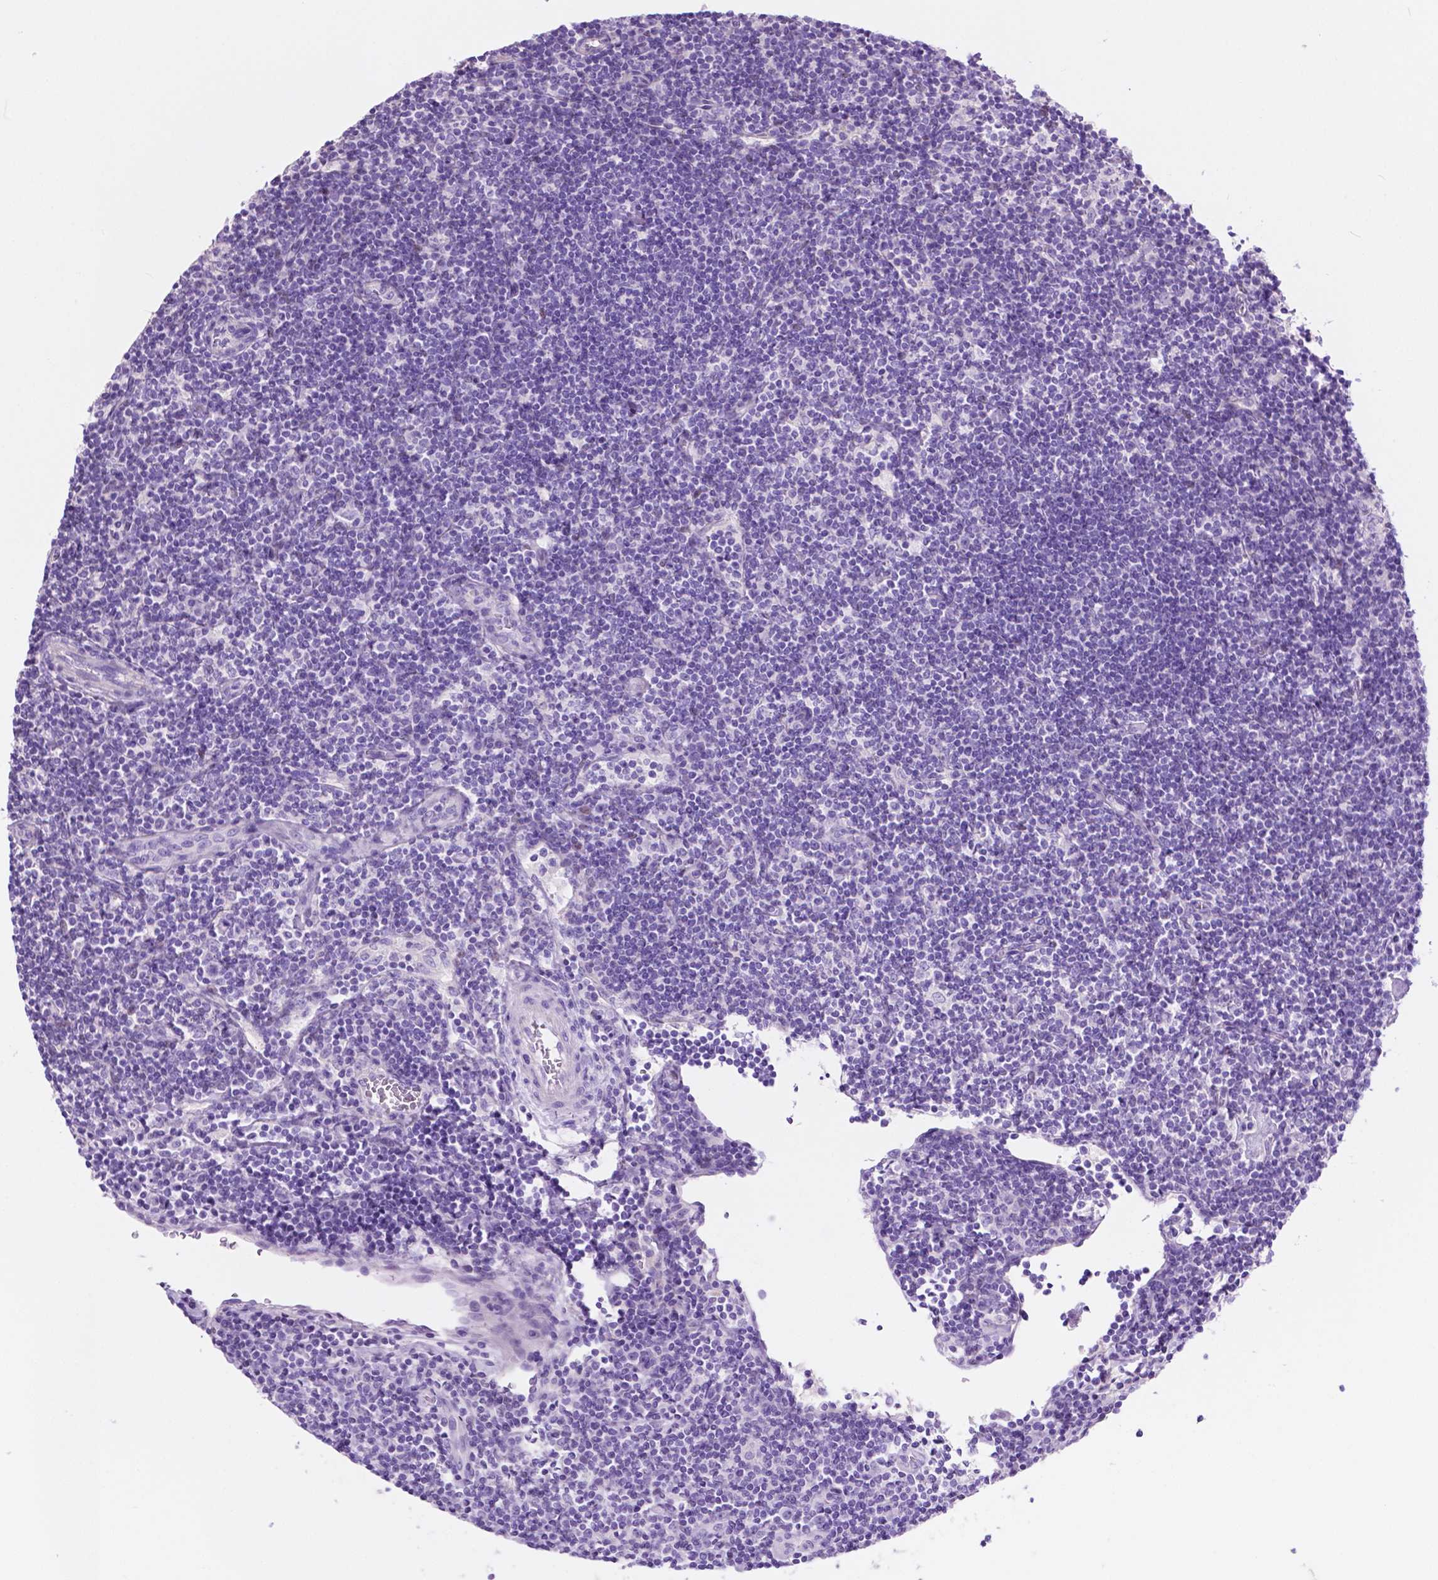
{"staining": {"intensity": "negative", "quantity": "none", "location": "none"}, "tissue": "lymphoma", "cell_type": "Tumor cells", "image_type": "cancer", "snomed": [{"axis": "morphology", "description": "Hodgkin's disease, NOS"}, {"axis": "topography", "description": "Lymph node"}], "caption": "Human lymphoma stained for a protein using IHC exhibits no positivity in tumor cells.", "gene": "IGFN1", "patient": {"sex": "male", "age": 40}}